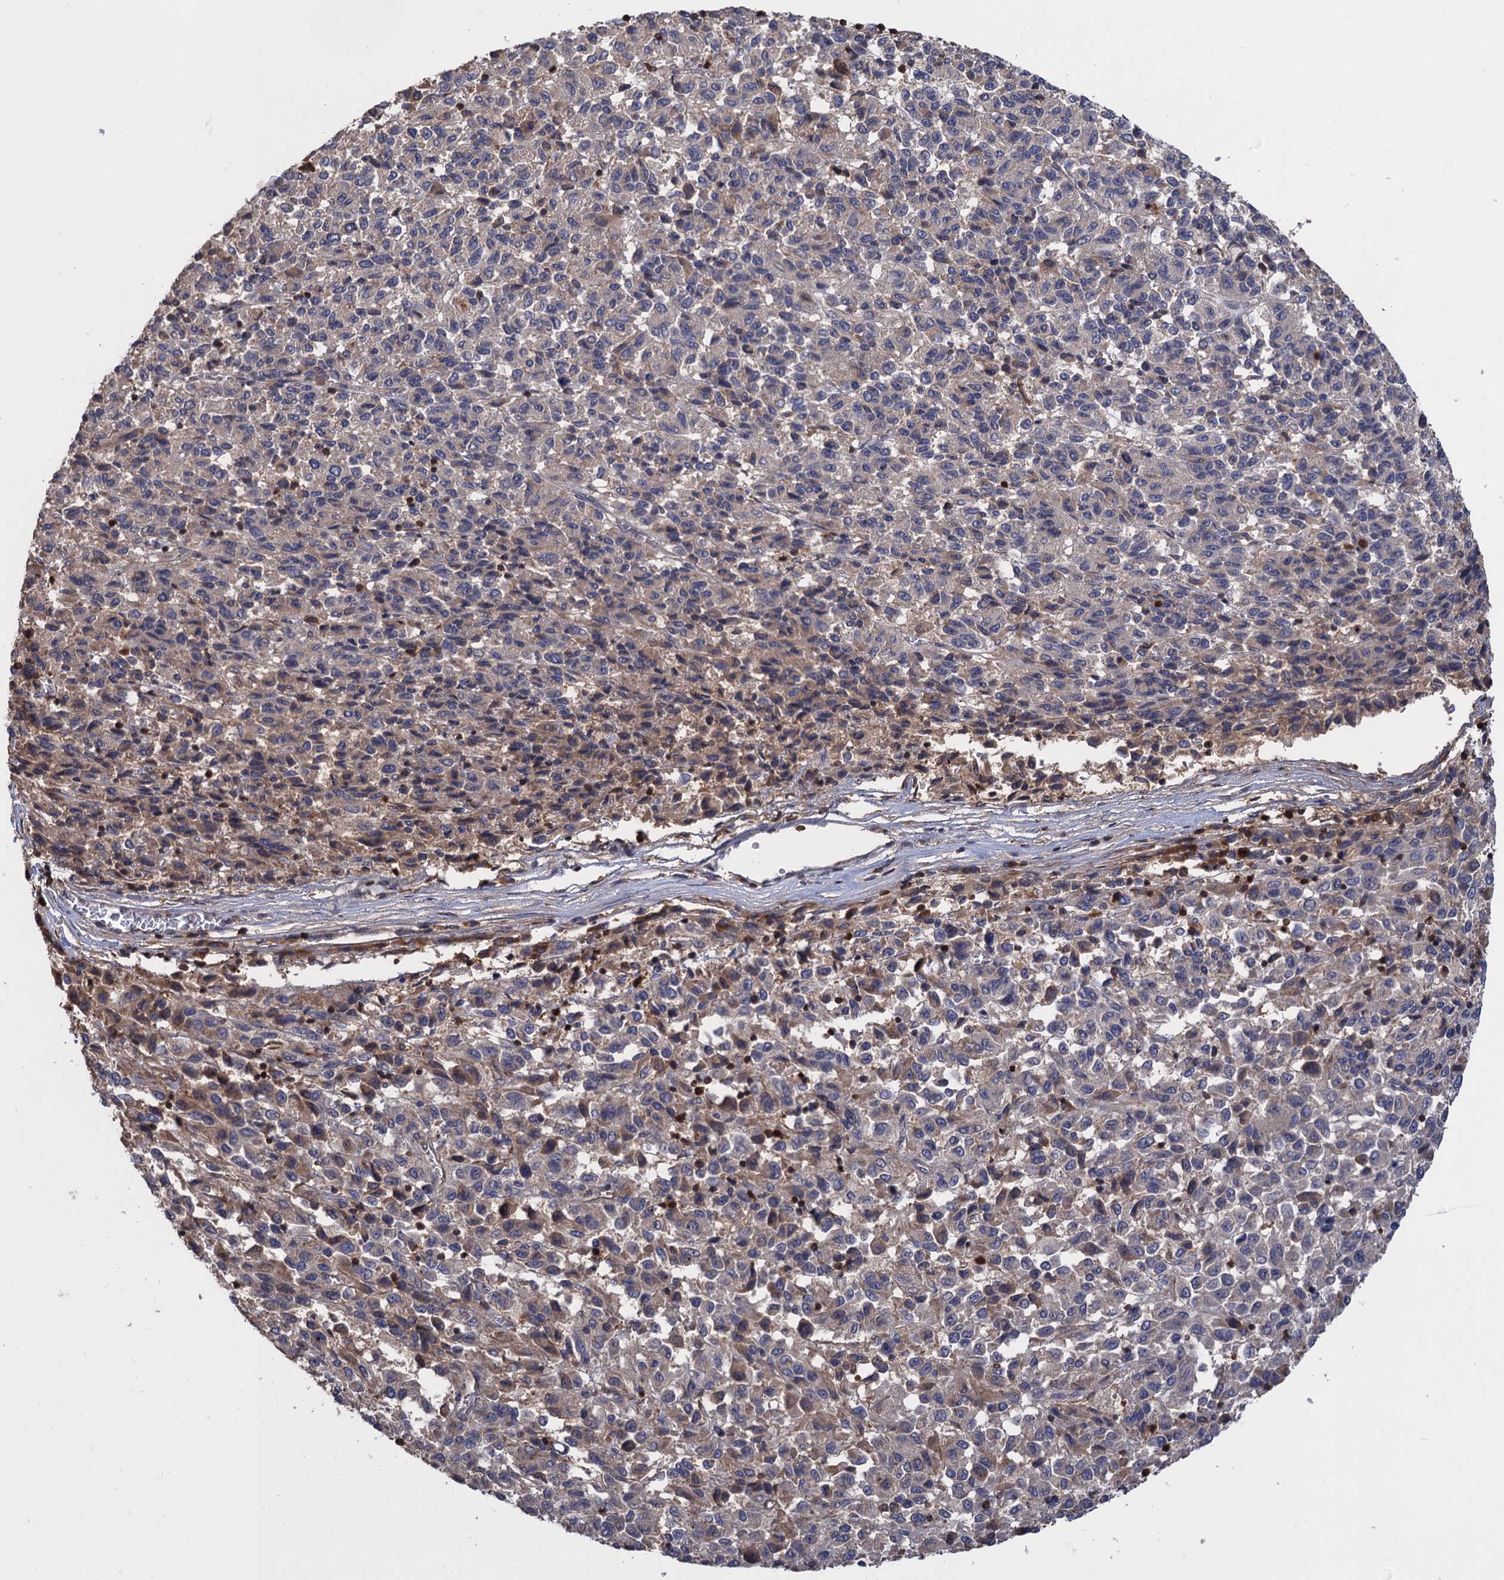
{"staining": {"intensity": "weak", "quantity": "<25%", "location": "cytoplasmic/membranous"}, "tissue": "melanoma", "cell_type": "Tumor cells", "image_type": "cancer", "snomed": [{"axis": "morphology", "description": "Malignant melanoma, Metastatic site"}, {"axis": "topography", "description": "Lung"}], "caption": "High power microscopy micrograph of an immunohistochemistry (IHC) image of melanoma, revealing no significant positivity in tumor cells.", "gene": "DGKA", "patient": {"sex": "male", "age": 64}}